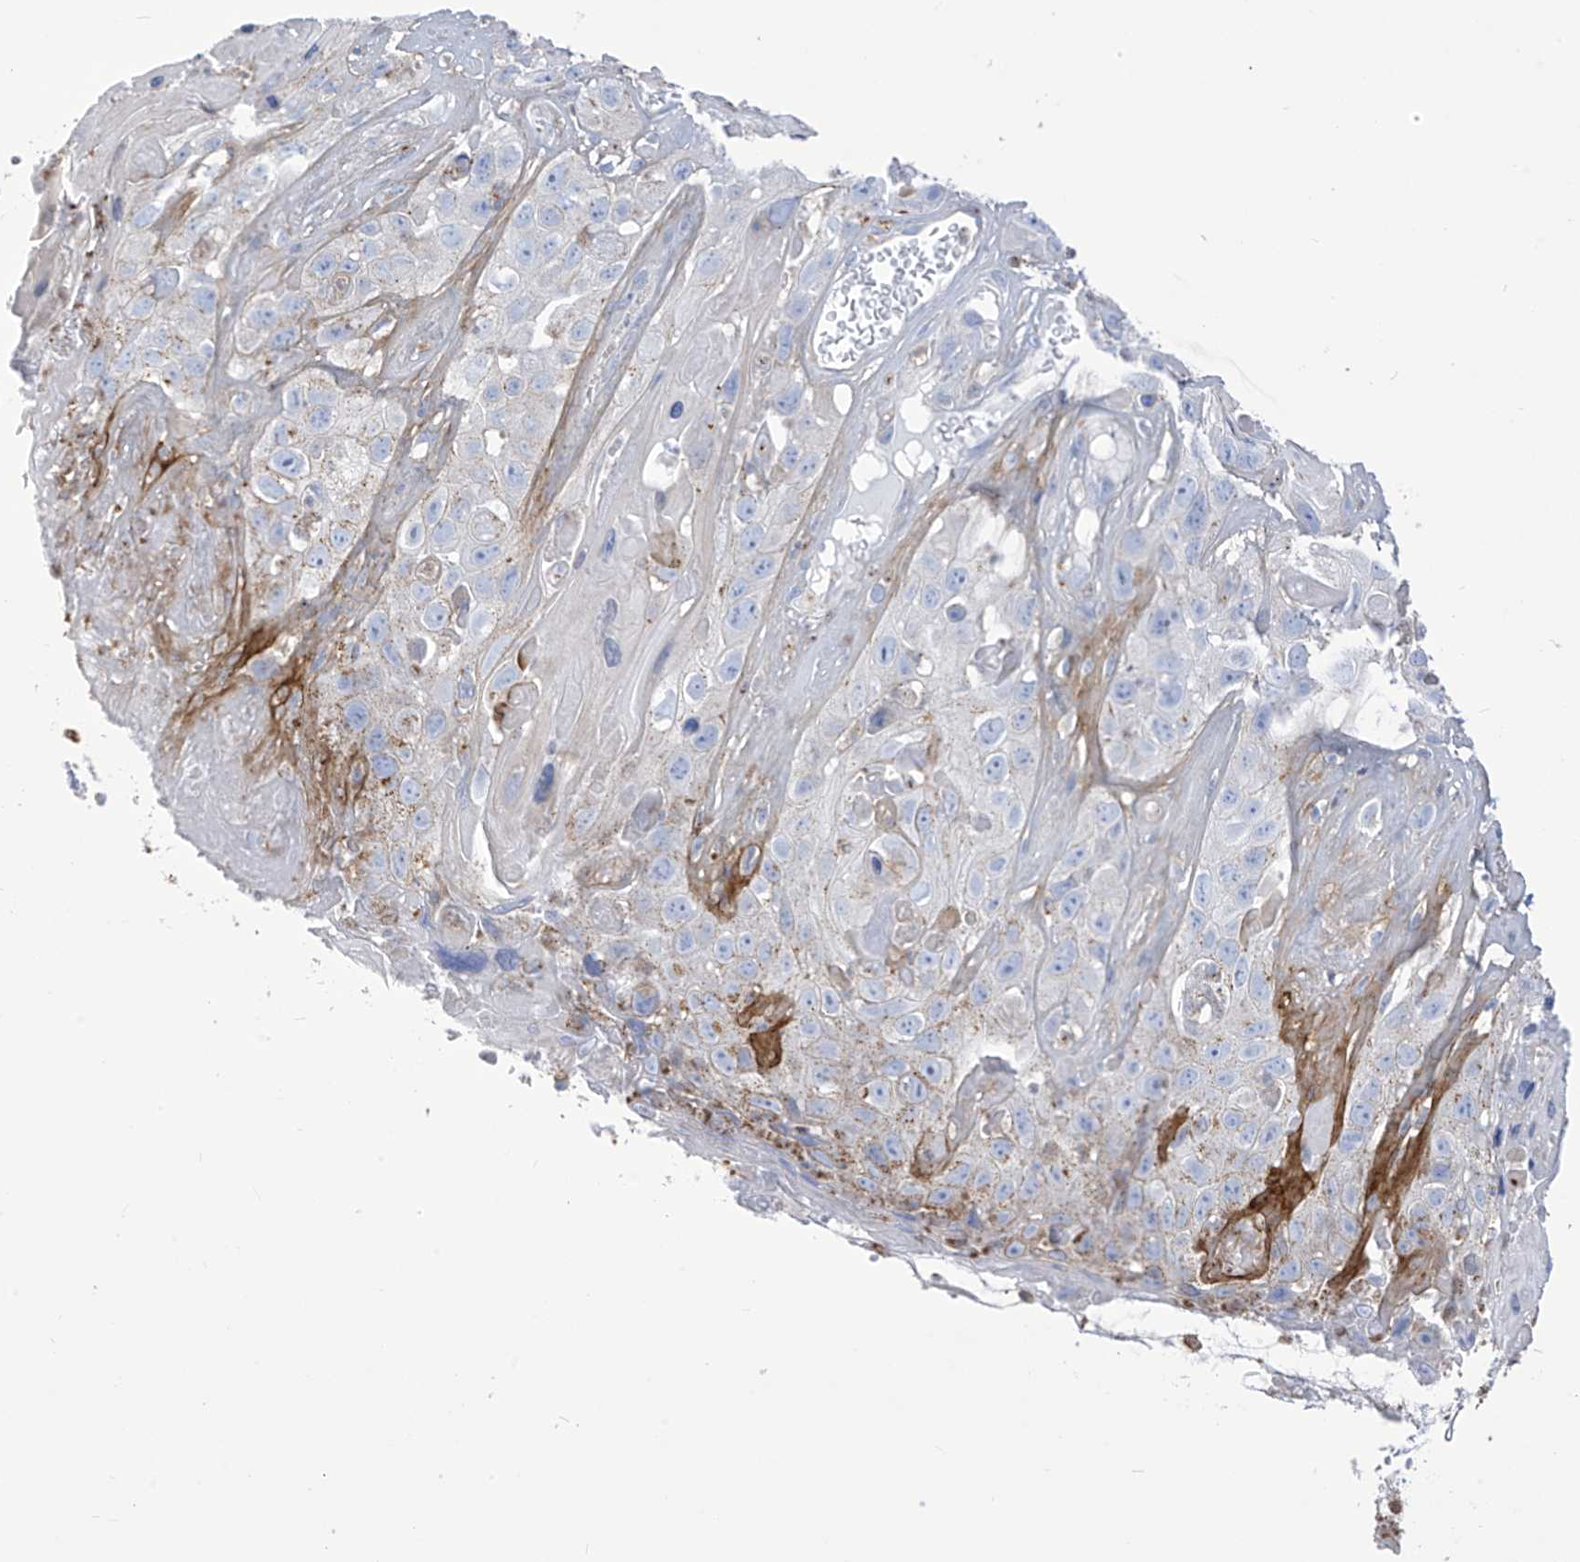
{"staining": {"intensity": "negative", "quantity": "none", "location": "none"}, "tissue": "skin cancer", "cell_type": "Tumor cells", "image_type": "cancer", "snomed": [{"axis": "morphology", "description": "Squamous cell carcinoma, NOS"}, {"axis": "topography", "description": "Skin"}], "caption": "Immunohistochemical staining of human skin cancer displays no significant staining in tumor cells.", "gene": "FABP2", "patient": {"sex": "male", "age": 55}}